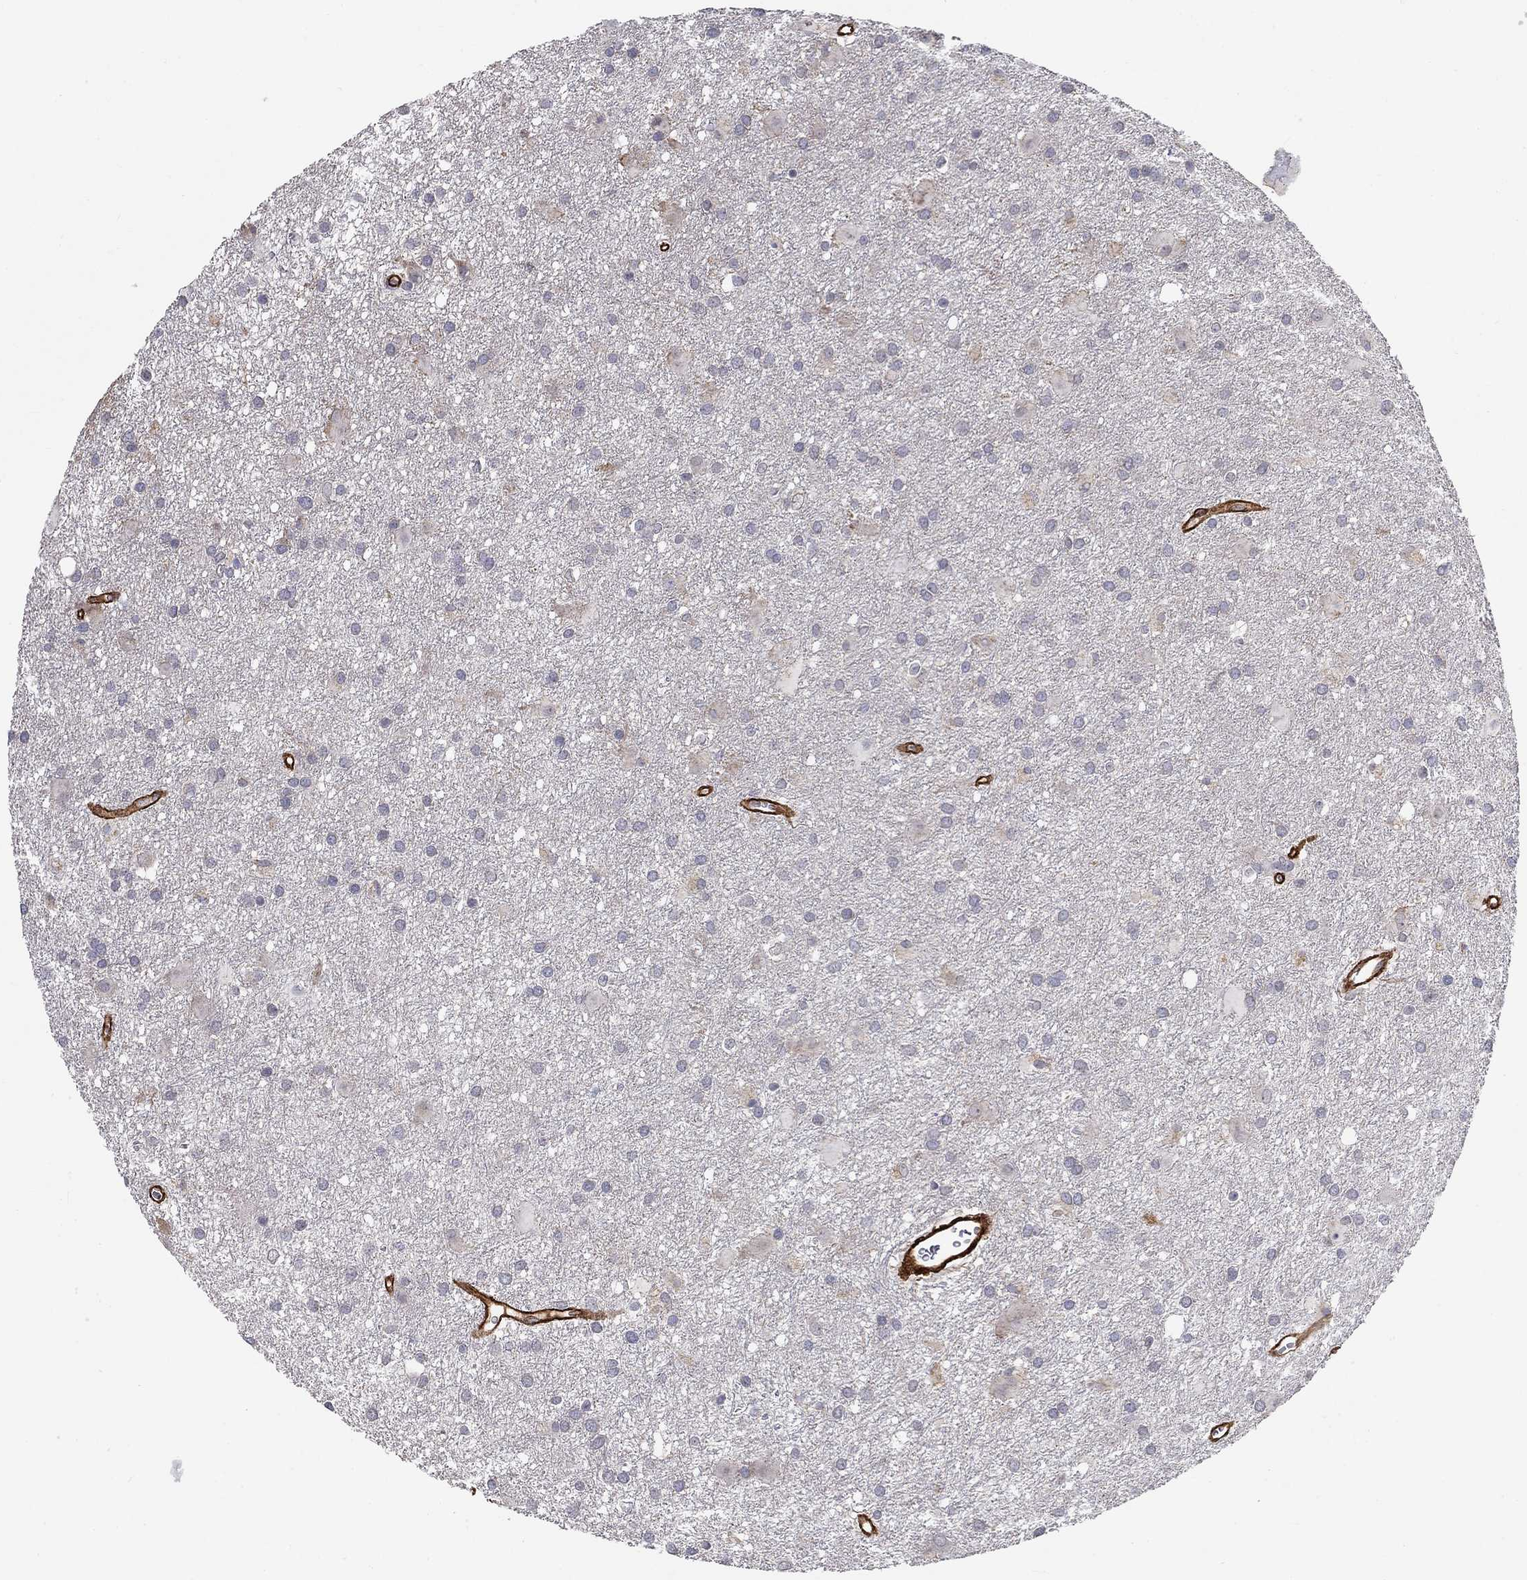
{"staining": {"intensity": "negative", "quantity": "none", "location": "none"}, "tissue": "glioma", "cell_type": "Tumor cells", "image_type": "cancer", "snomed": [{"axis": "morphology", "description": "Glioma, malignant, Low grade"}, {"axis": "topography", "description": "Brain"}], "caption": "High power microscopy photomicrograph of an immunohistochemistry (IHC) micrograph of malignant low-grade glioma, revealing no significant staining in tumor cells.", "gene": "SYNC", "patient": {"sex": "male", "age": 58}}